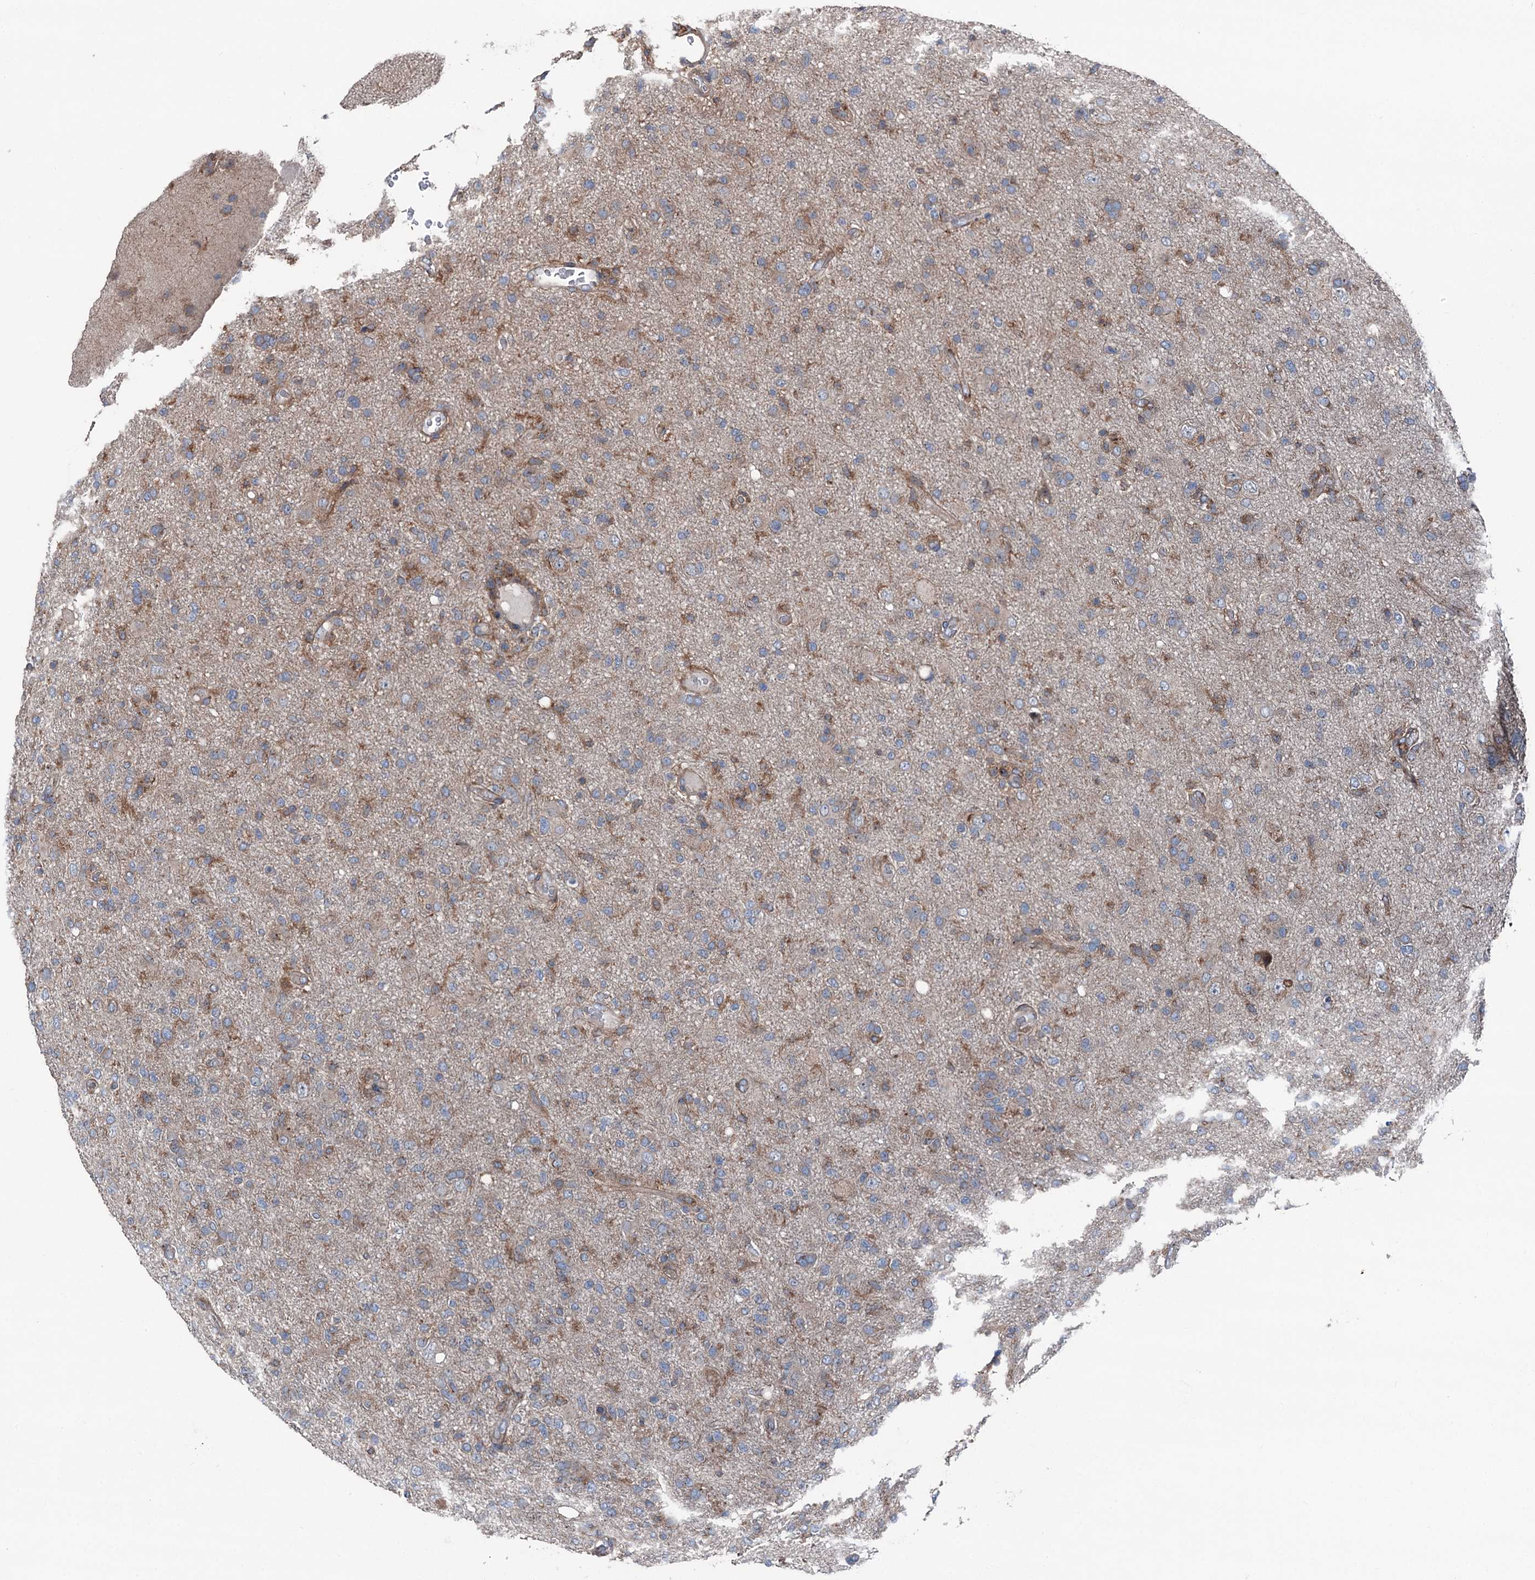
{"staining": {"intensity": "weak", "quantity": "<25%", "location": "cytoplasmic/membranous"}, "tissue": "glioma", "cell_type": "Tumor cells", "image_type": "cancer", "snomed": [{"axis": "morphology", "description": "Glioma, malignant, High grade"}, {"axis": "topography", "description": "Brain"}], "caption": "The histopathology image reveals no significant expression in tumor cells of malignant glioma (high-grade).", "gene": "RUFY1", "patient": {"sex": "female", "age": 57}}